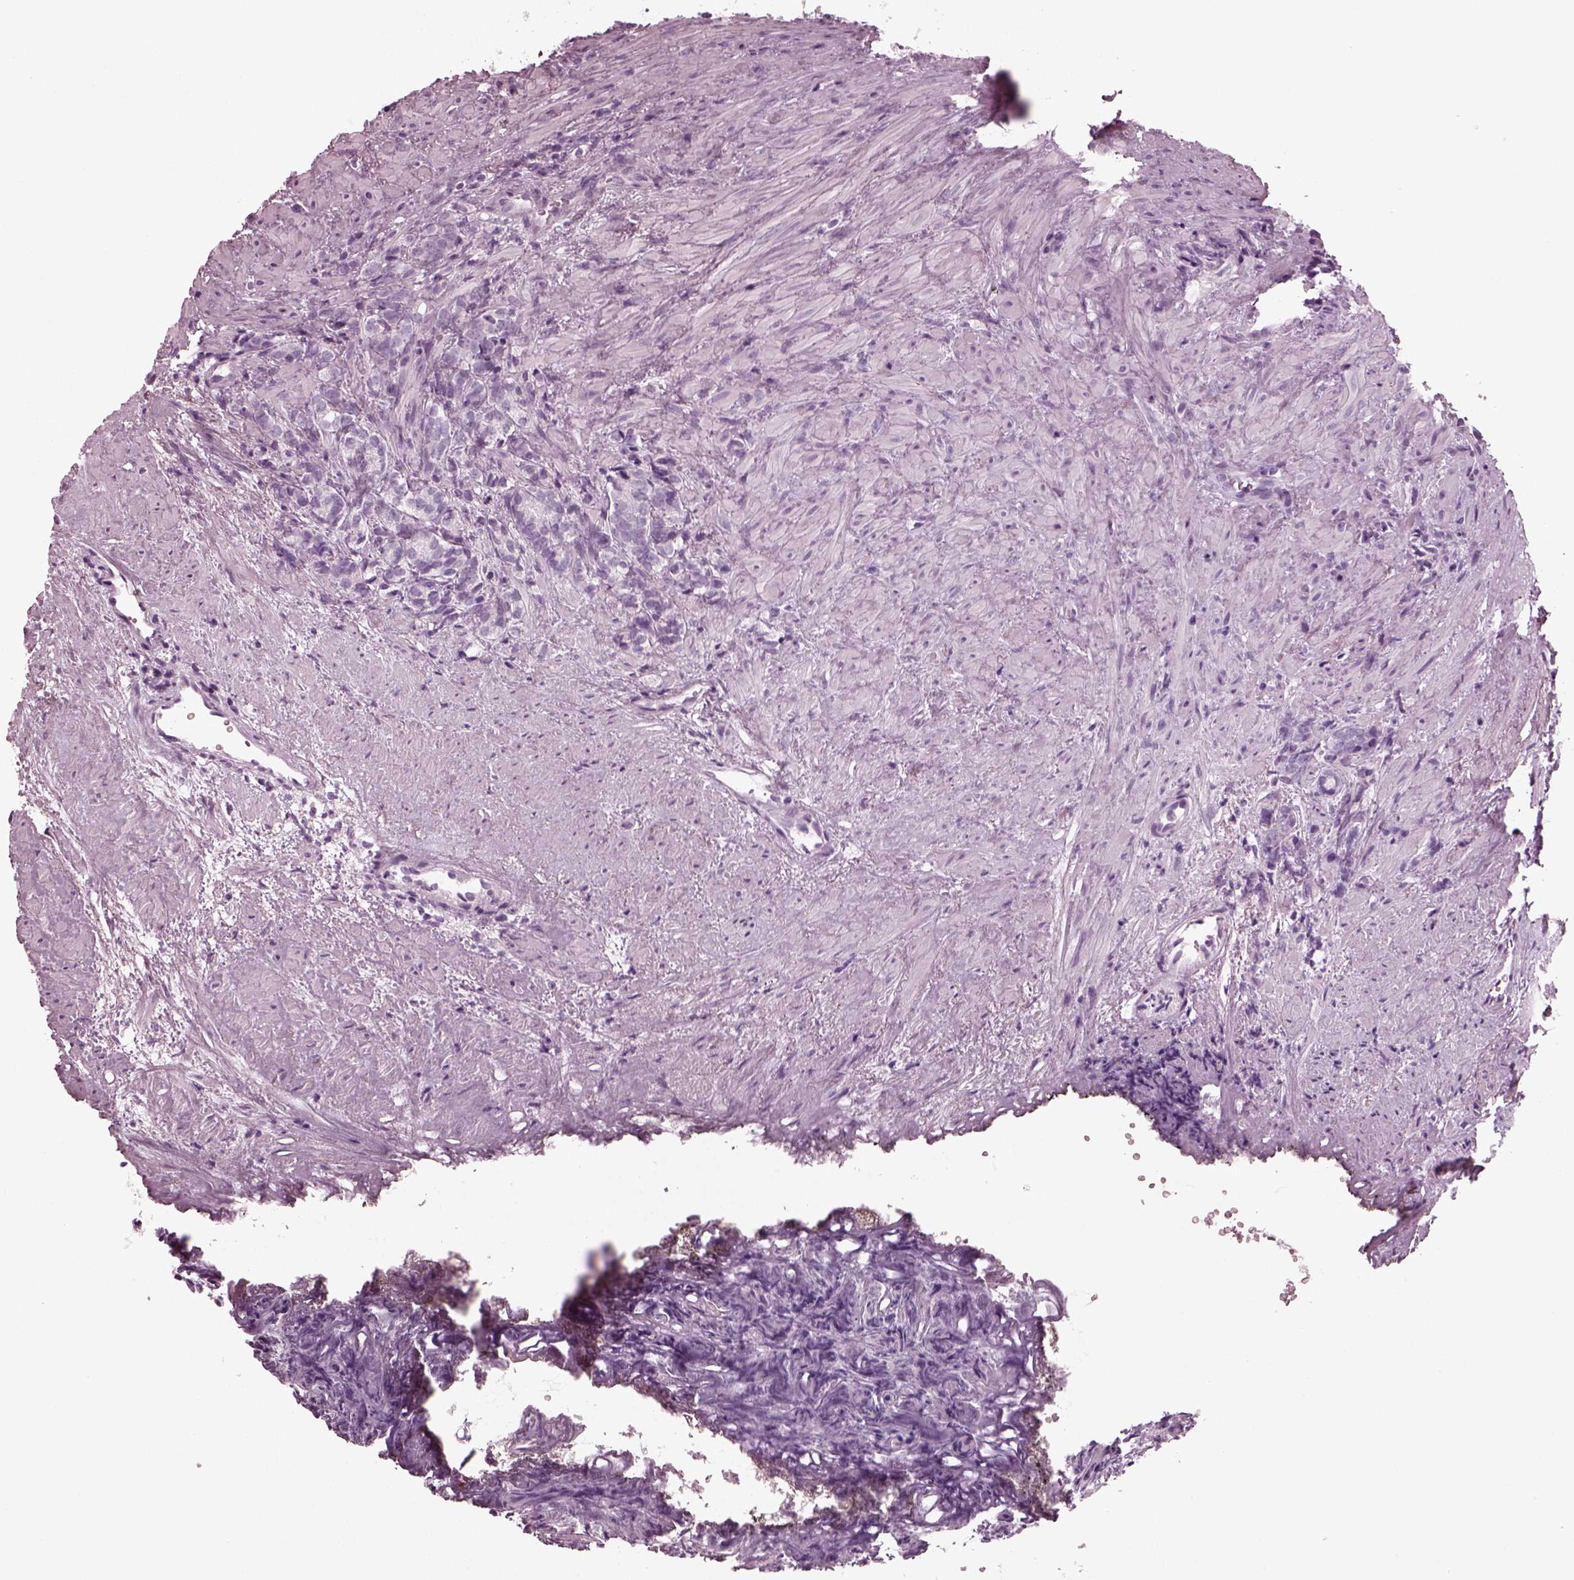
{"staining": {"intensity": "negative", "quantity": "none", "location": "none"}, "tissue": "prostate cancer", "cell_type": "Tumor cells", "image_type": "cancer", "snomed": [{"axis": "morphology", "description": "Adenocarcinoma, High grade"}, {"axis": "topography", "description": "Prostate"}], "caption": "This is an IHC micrograph of human prostate high-grade adenocarcinoma. There is no positivity in tumor cells.", "gene": "RCVRN", "patient": {"sex": "male", "age": 84}}